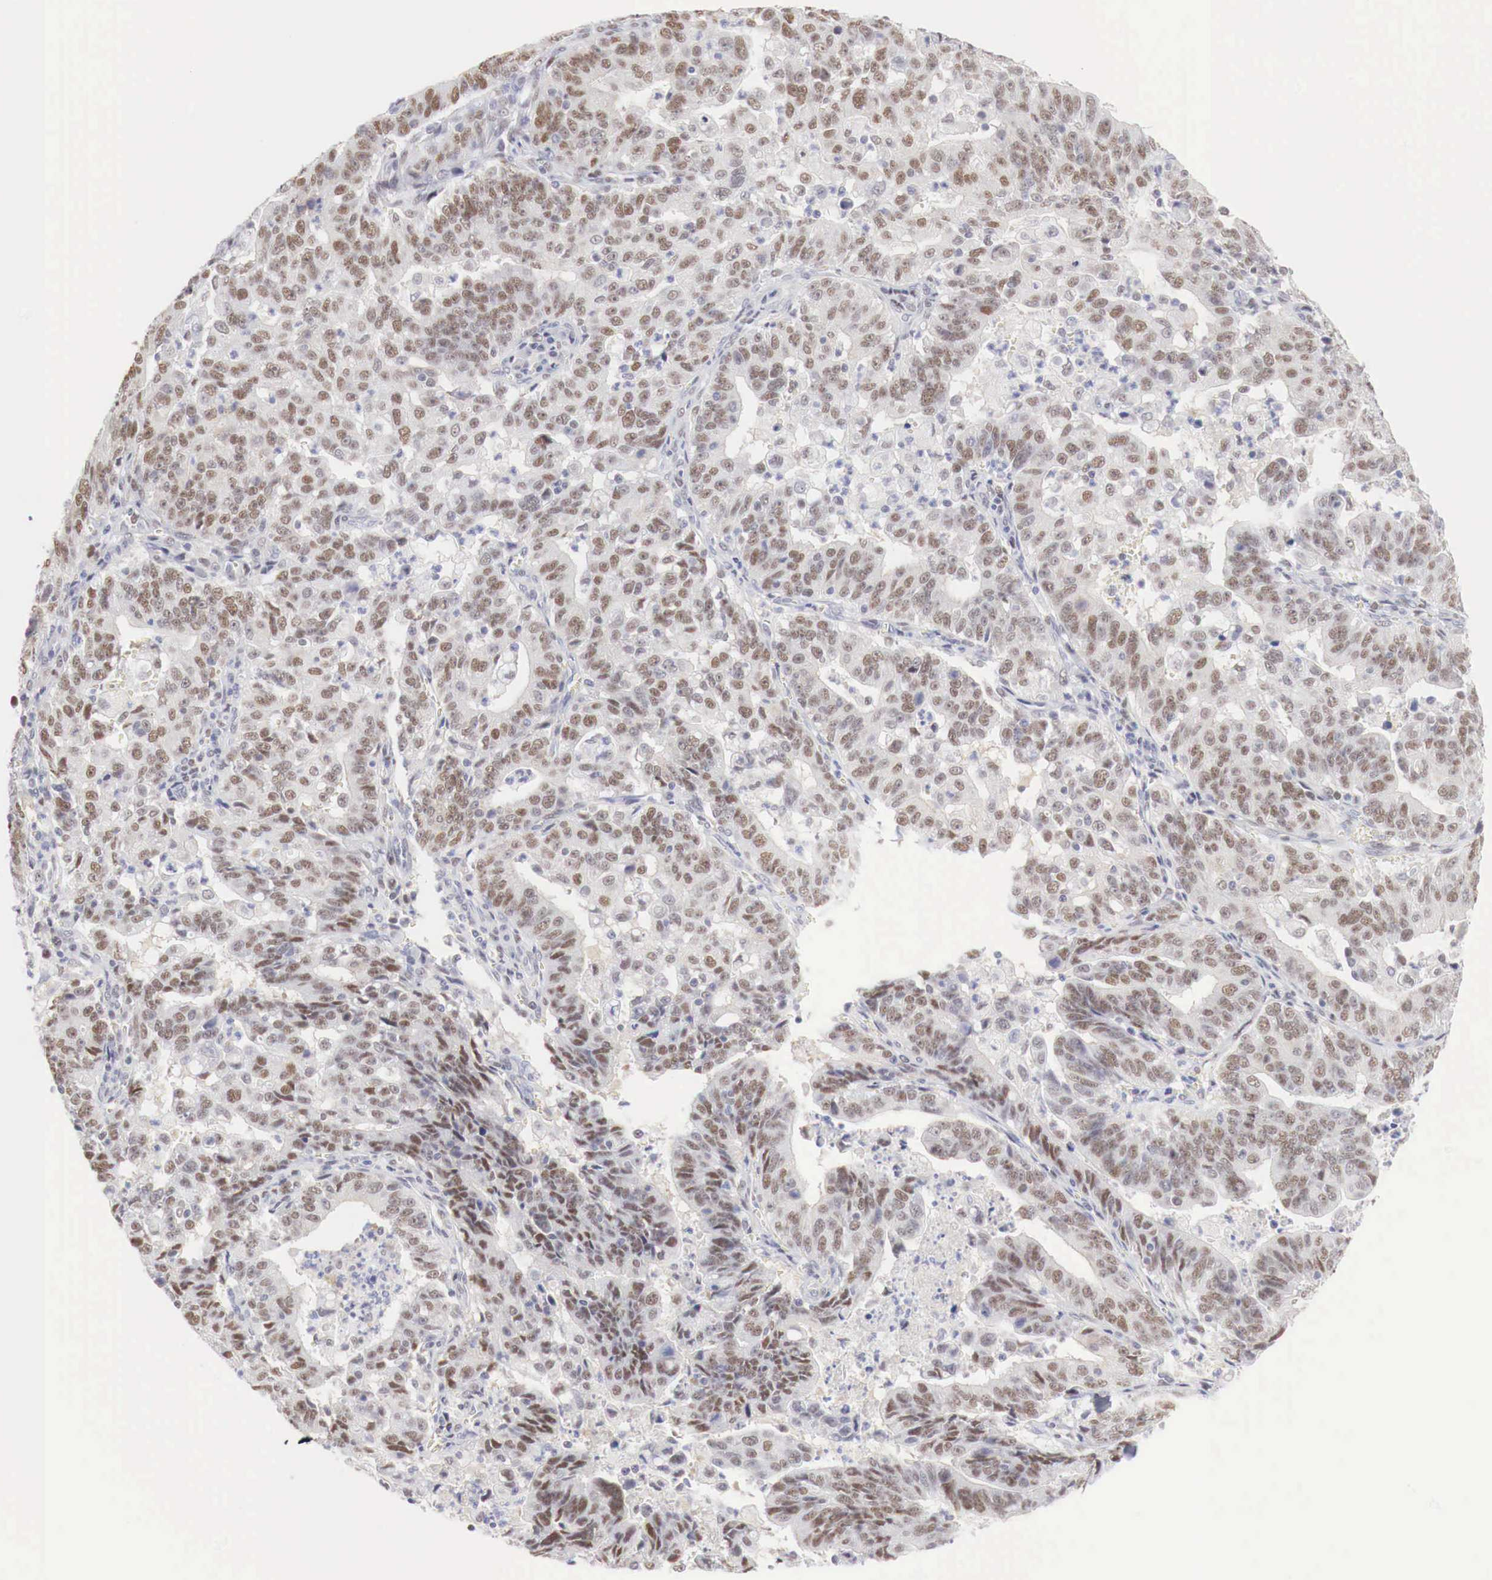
{"staining": {"intensity": "moderate", "quantity": ">75%", "location": "nuclear"}, "tissue": "stomach cancer", "cell_type": "Tumor cells", "image_type": "cancer", "snomed": [{"axis": "morphology", "description": "Adenocarcinoma, NOS"}, {"axis": "topography", "description": "Stomach, upper"}], "caption": "There is medium levels of moderate nuclear staining in tumor cells of stomach cancer (adenocarcinoma), as demonstrated by immunohistochemical staining (brown color).", "gene": "FOXP2", "patient": {"sex": "female", "age": 50}}